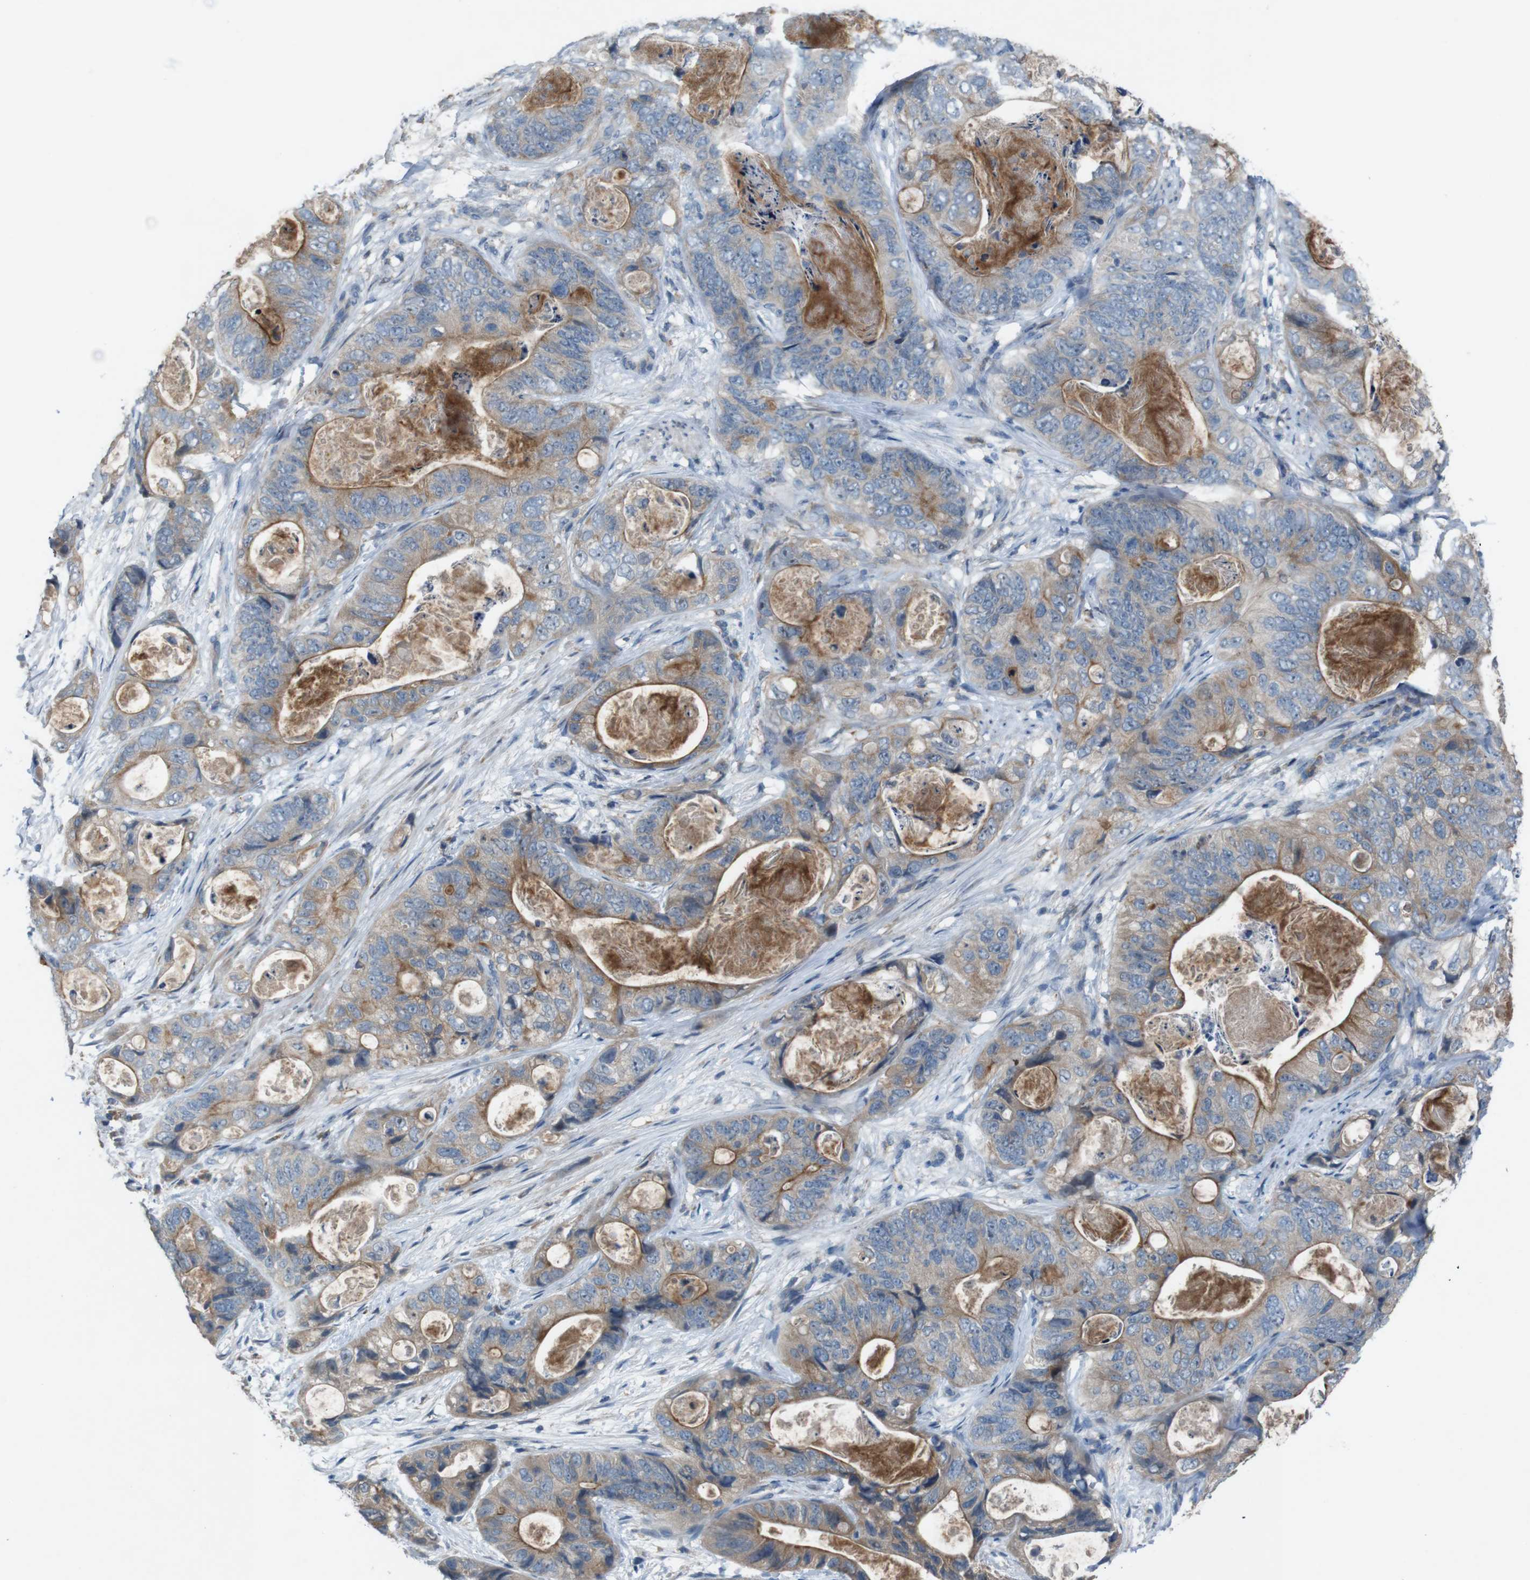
{"staining": {"intensity": "weak", "quantity": ">75%", "location": "cytoplasmic/membranous"}, "tissue": "stomach cancer", "cell_type": "Tumor cells", "image_type": "cancer", "snomed": [{"axis": "morphology", "description": "Adenocarcinoma, NOS"}, {"axis": "topography", "description": "Stomach"}], "caption": "DAB (3,3'-diaminobenzidine) immunohistochemical staining of stomach adenocarcinoma exhibits weak cytoplasmic/membranous protein expression in approximately >75% of tumor cells.", "gene": "MOGAT3", "patient": {"sex": "female", "age": 89}}